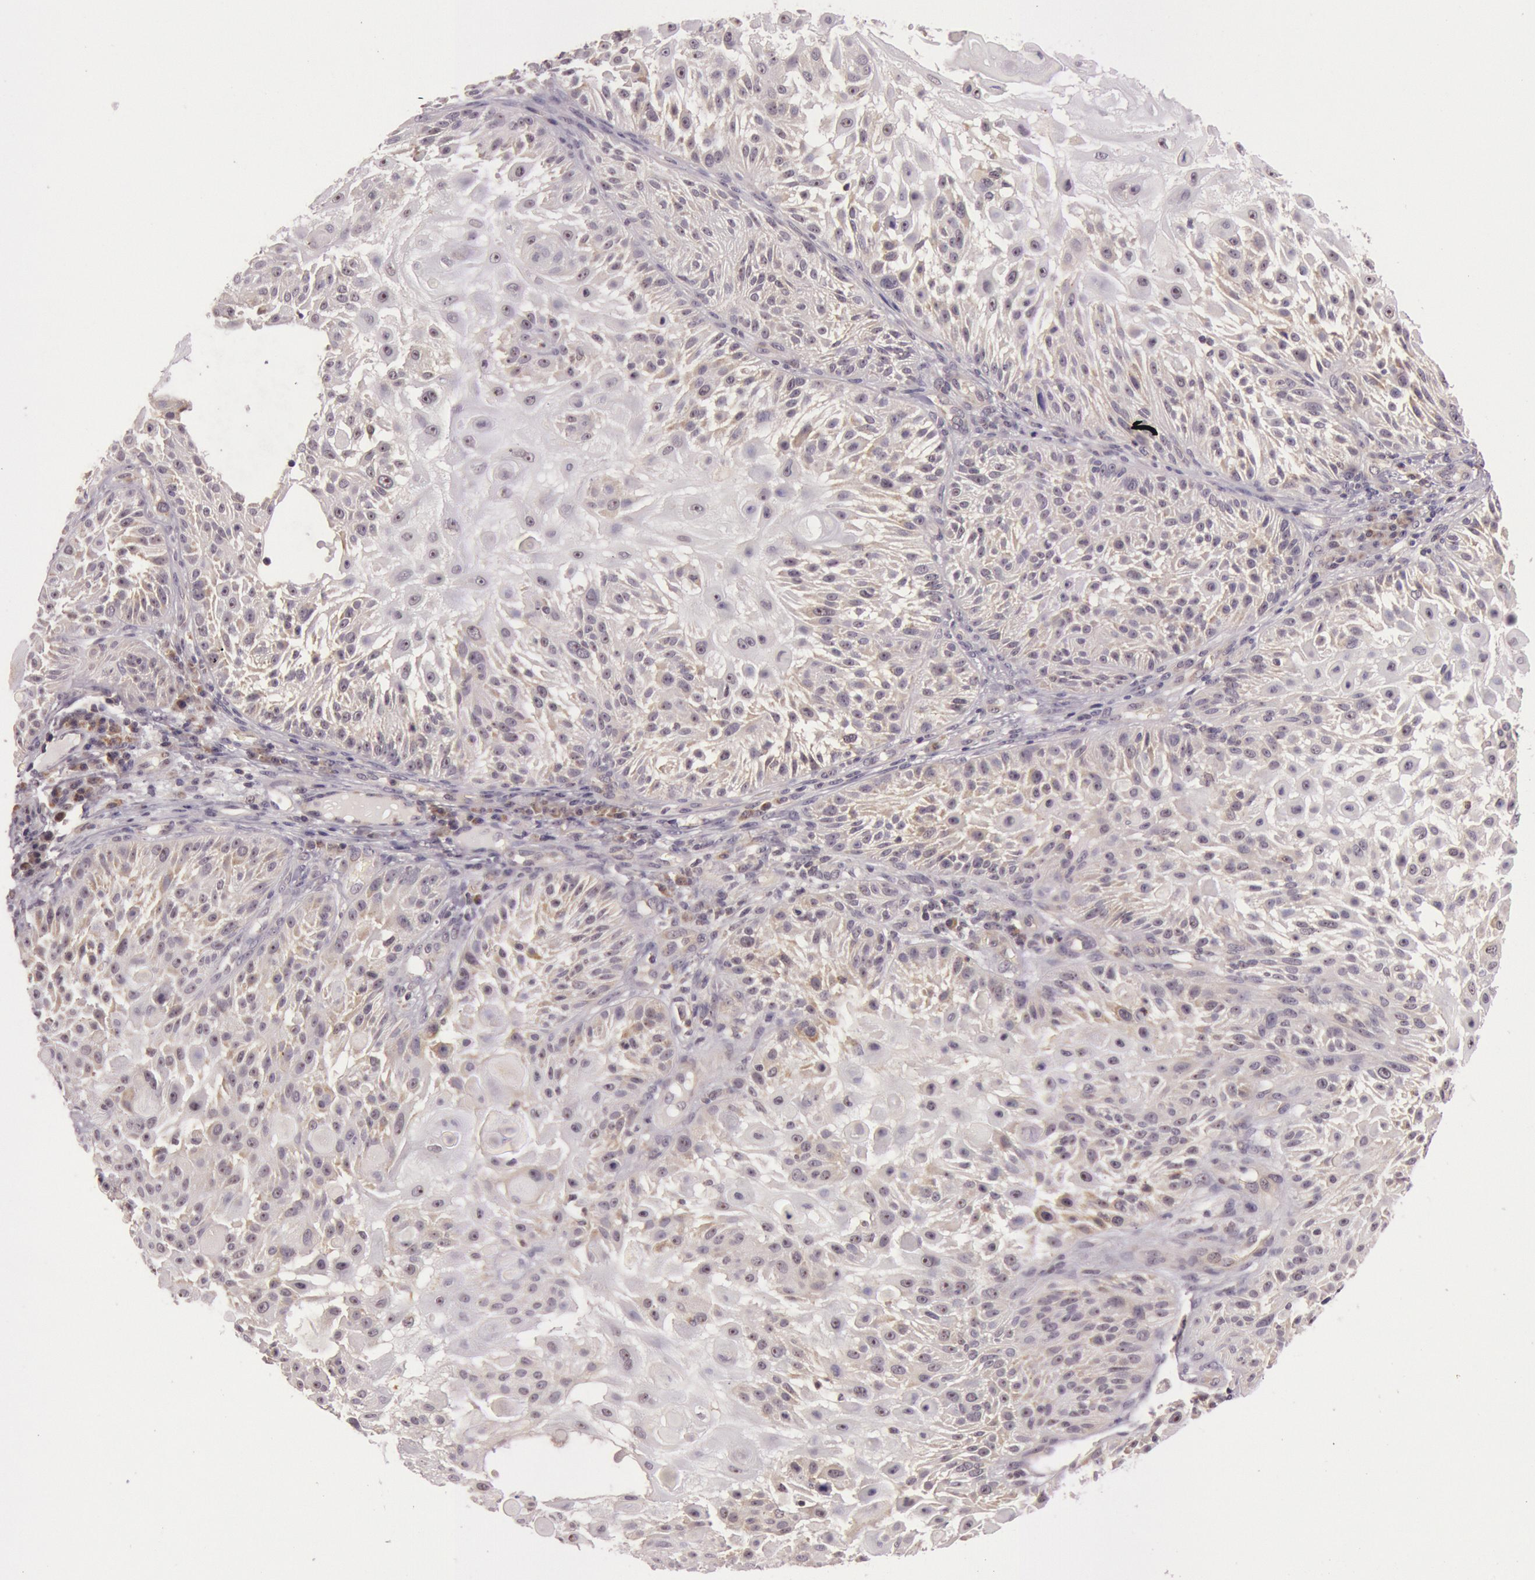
{"staining": {"intensity": "moderate", "quantity": "25%-75%", "location": "cytoplasmic/membranous,nuclear"}, "tissue": "skin cancer", "cell_type": "Tumor cells", "image_type": "cancer", "snomed": [{"axis": "morphology", "description": "Squamous cell carcinoma, NOS"}, {"axis": "topography", "description": "Skin"}], "caption": "Tumor cells display medium levels of moderate cytoplasmic/membranous and nuclear positivity in about 25%-75% of cells in human squamous cell carcinoma (skin). The protein is stained brown, and the nuclei are stained in blue (DAB (3,3'-diaminobenzidine) IHC with brightfield microscopy, high magnification).", "gene": "CDK16", "patient": {"sex": "female", "age": 89}}